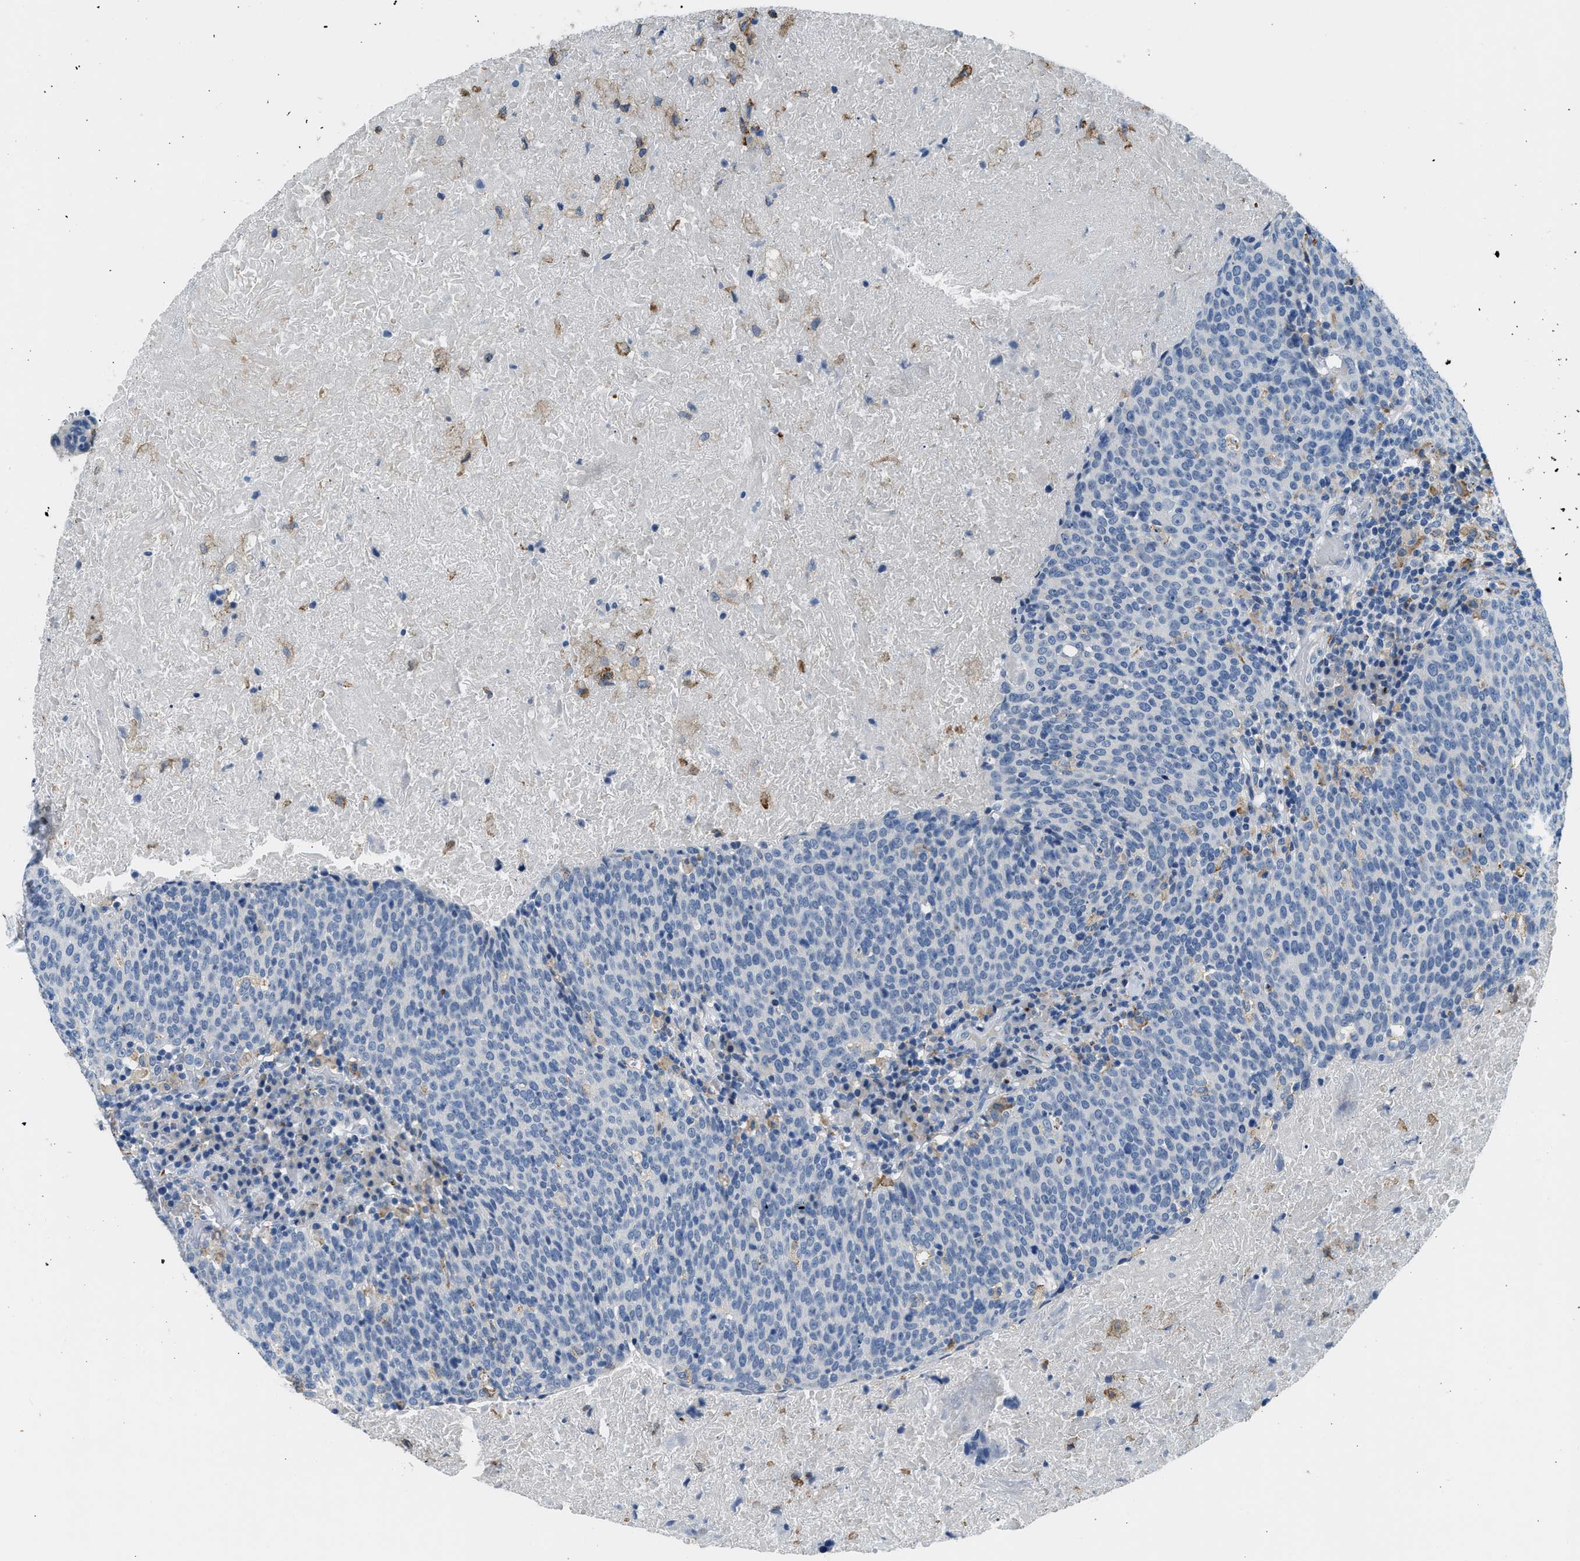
{"staining": {"intensity": "negative", "quantity": "none", "location": "none"}, "tissue": "head and neck cancer", "cell_type": "Tumor cells", "image_type": "cancer", "snomed": [{"axis": "morphology", "description": "Squamous cell carcinoma, NOS"}, {"axis": "morphology", "description": "Squamous cell carcinoma, metastatic, NOS"}, {"axis": "topography", "description": "Lymph node"}, {"axis": "topography", "description": "Head-Neck"}], "caption": "Tumor cells show no significant positivity in head and neck cancer.", "gene": "LRP1", "patient": {"sex": "male", "age": 62}}